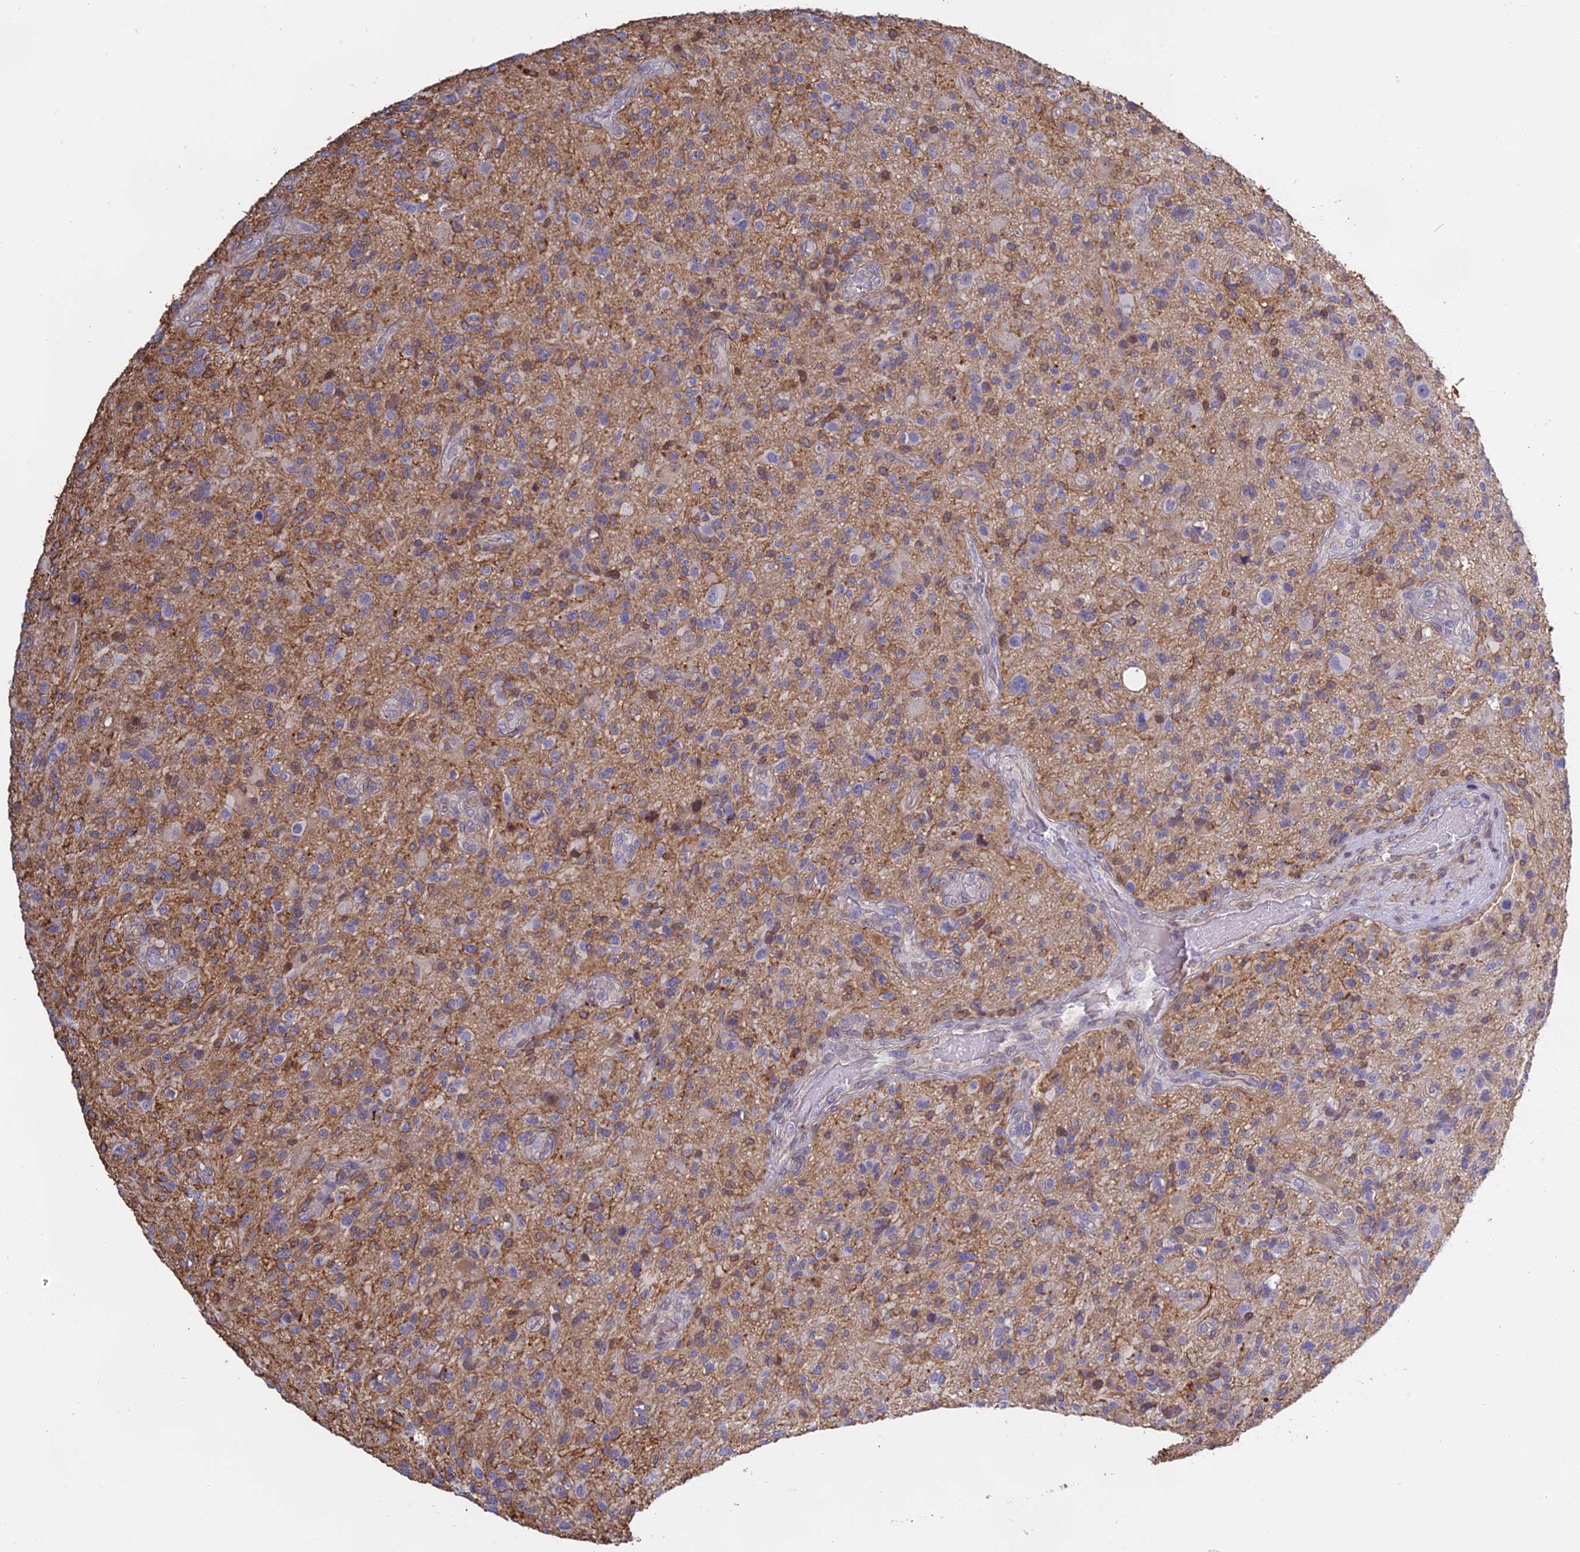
{"staining": {"intensity": "weak", "quantity": "25%-75%", "location": "cytoplasmic/membranous"}, "tissue": "glioma", "cell_type": "Tumor cells", "image_type": "cancer", "snomed": [{"axis": "morphology", "description": "Glioma, malignant, High grade"}, {"axis": "topography", "description": "Brain"}], "caption": "Glioma stained for a protein (brown) displays weak cytoplasmic/membranous positive expression in about 25%-75% of tumor cells.", "gene": "TMEM255B", "patient": {"sex": "male", "age": 47}}